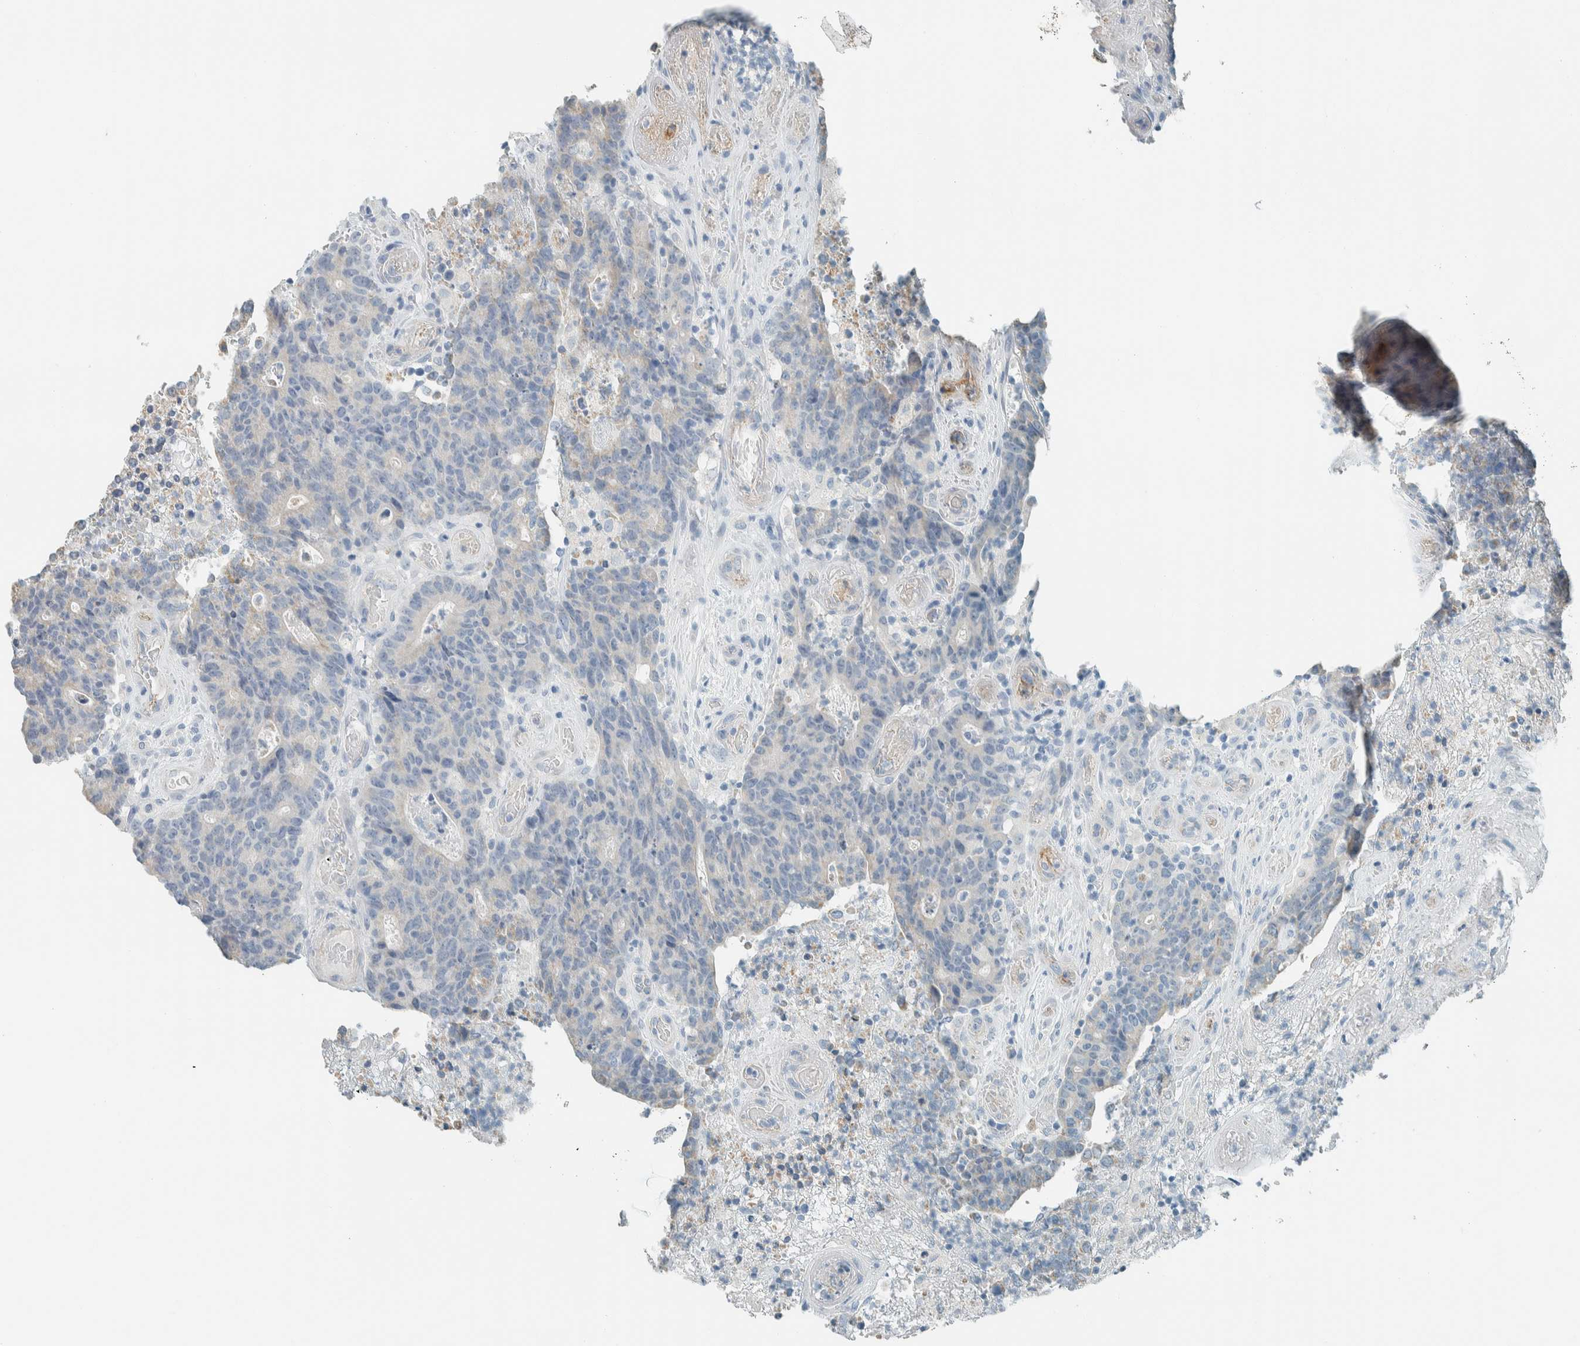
{"staining": {"intensity": "weak", "quantity": "<25%", "location": "cytoplasmic/membranous"}, "tissue": "colorectal cancer", "cell_type": "Tumor cells", "image_type": "cancer", "snomed": [{"axis": "morphology", "description": "Normal tissue, NOS"}, {"axis": "morphology", "description": "Adenocarcinoma, NOS"}, {"axis": "topography", "description": "Colon"}], "caption": "Immunohistochemical staining of human adenocarcinoma (colorectal) demonstrates no significant expression in tumor cells.", "gene": "SLFN12", "patient": {"sex": "female", "age": 75}}